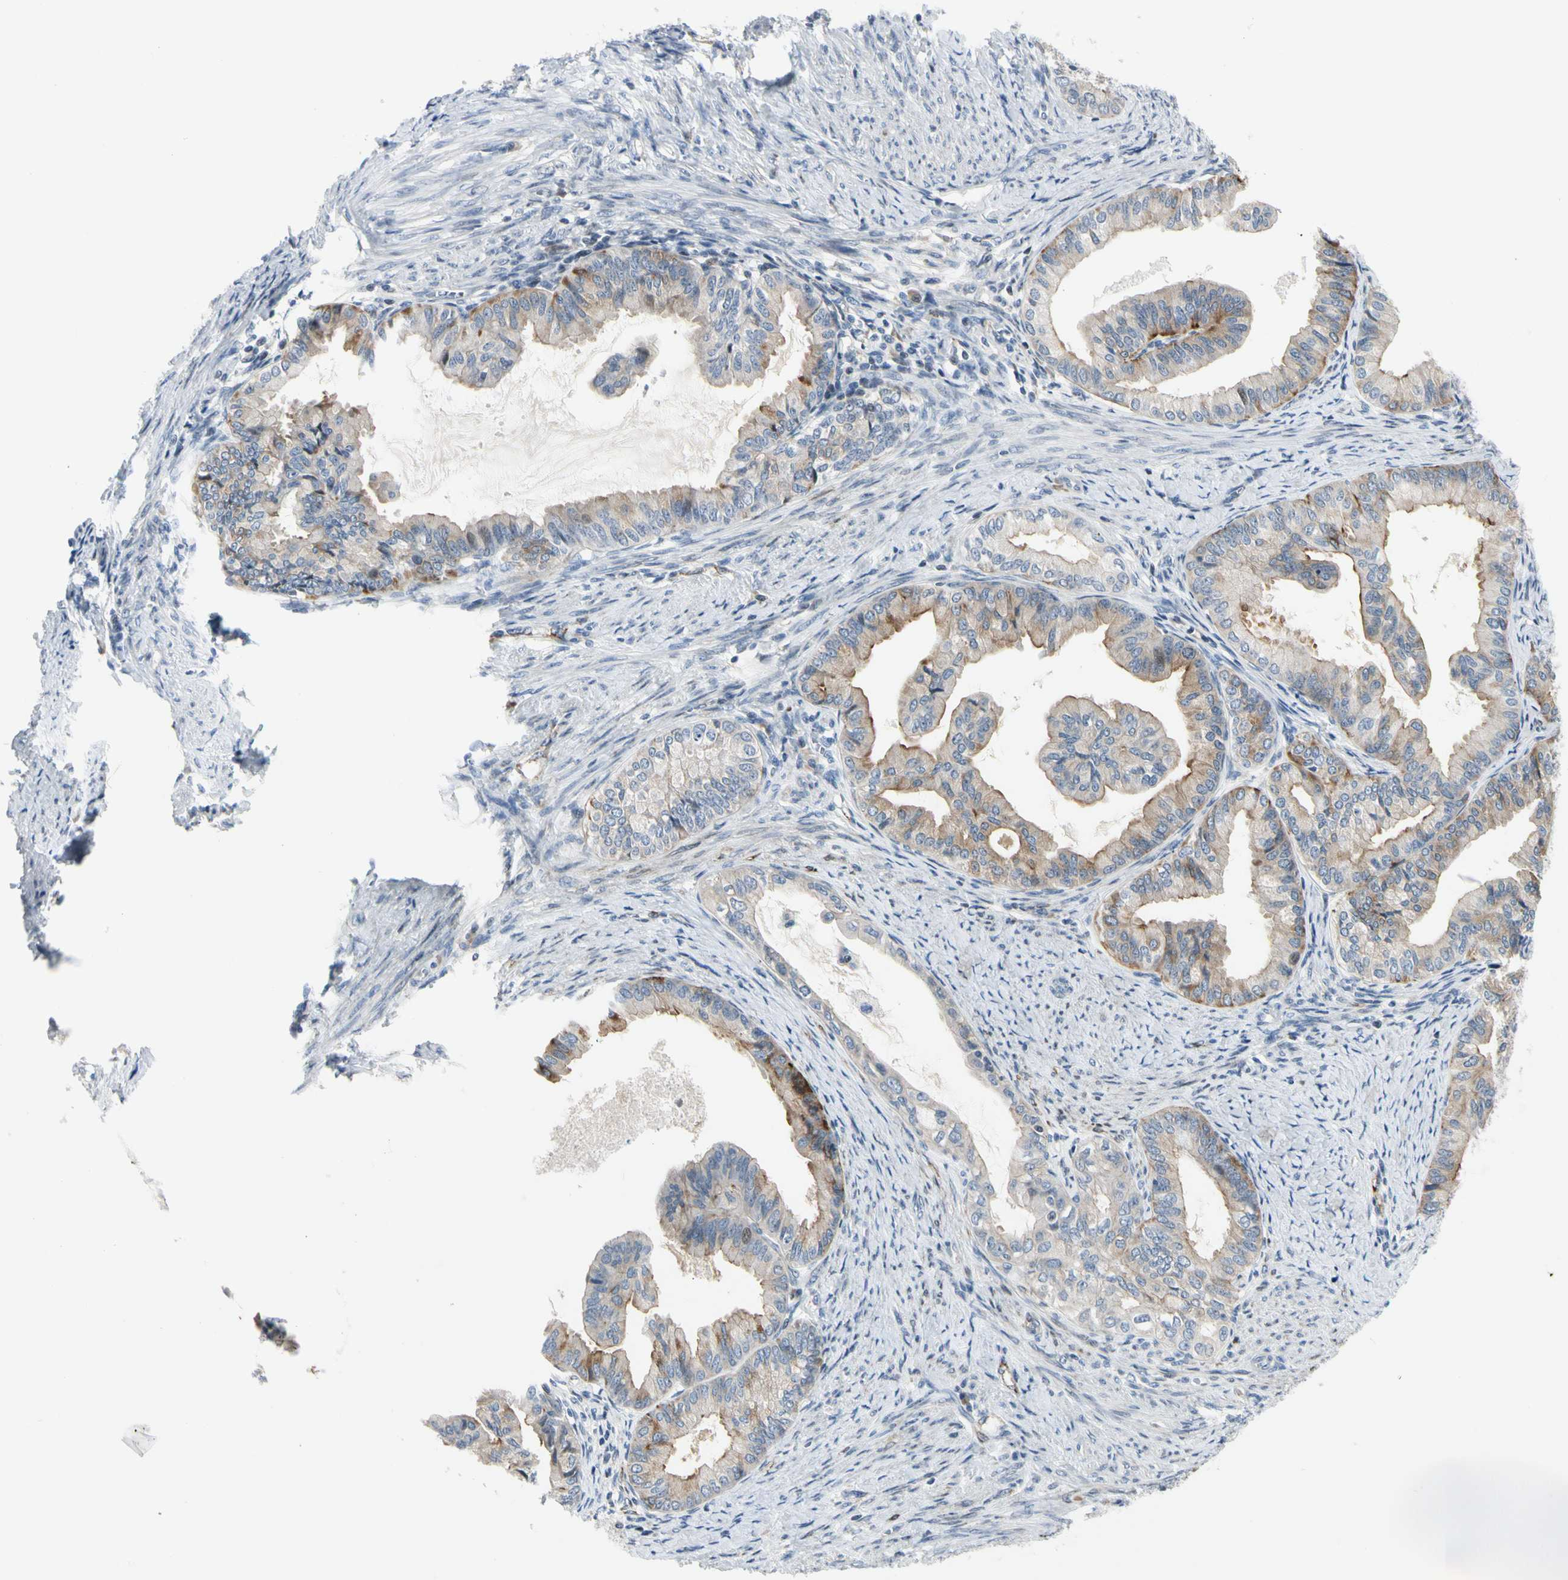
{"staining": {"intensity": "weak", "quantity": "25%-75%", "location": "cytoplasmic/membranous"}, "tissue": "endometrial cancer", "cell_type": "Tumor cells", "image_type": "cancer", "snomed": [{"axis": "morphology", "description": "Adenocarcinoma, NOS"}, {"axis": "topography", "description": "Endometrium"}], "caption": "Immunohistochemistry (IHC) of endometrial adenocarcinoma shows low levels of weak cytoplasmic/membranous positivity in approximately 25%-75% of tumor cells. (IHC, brightfield microscopy, high magnification).", "gene": "NPDC1", "patient": {"sex": "female", "age": 86}}